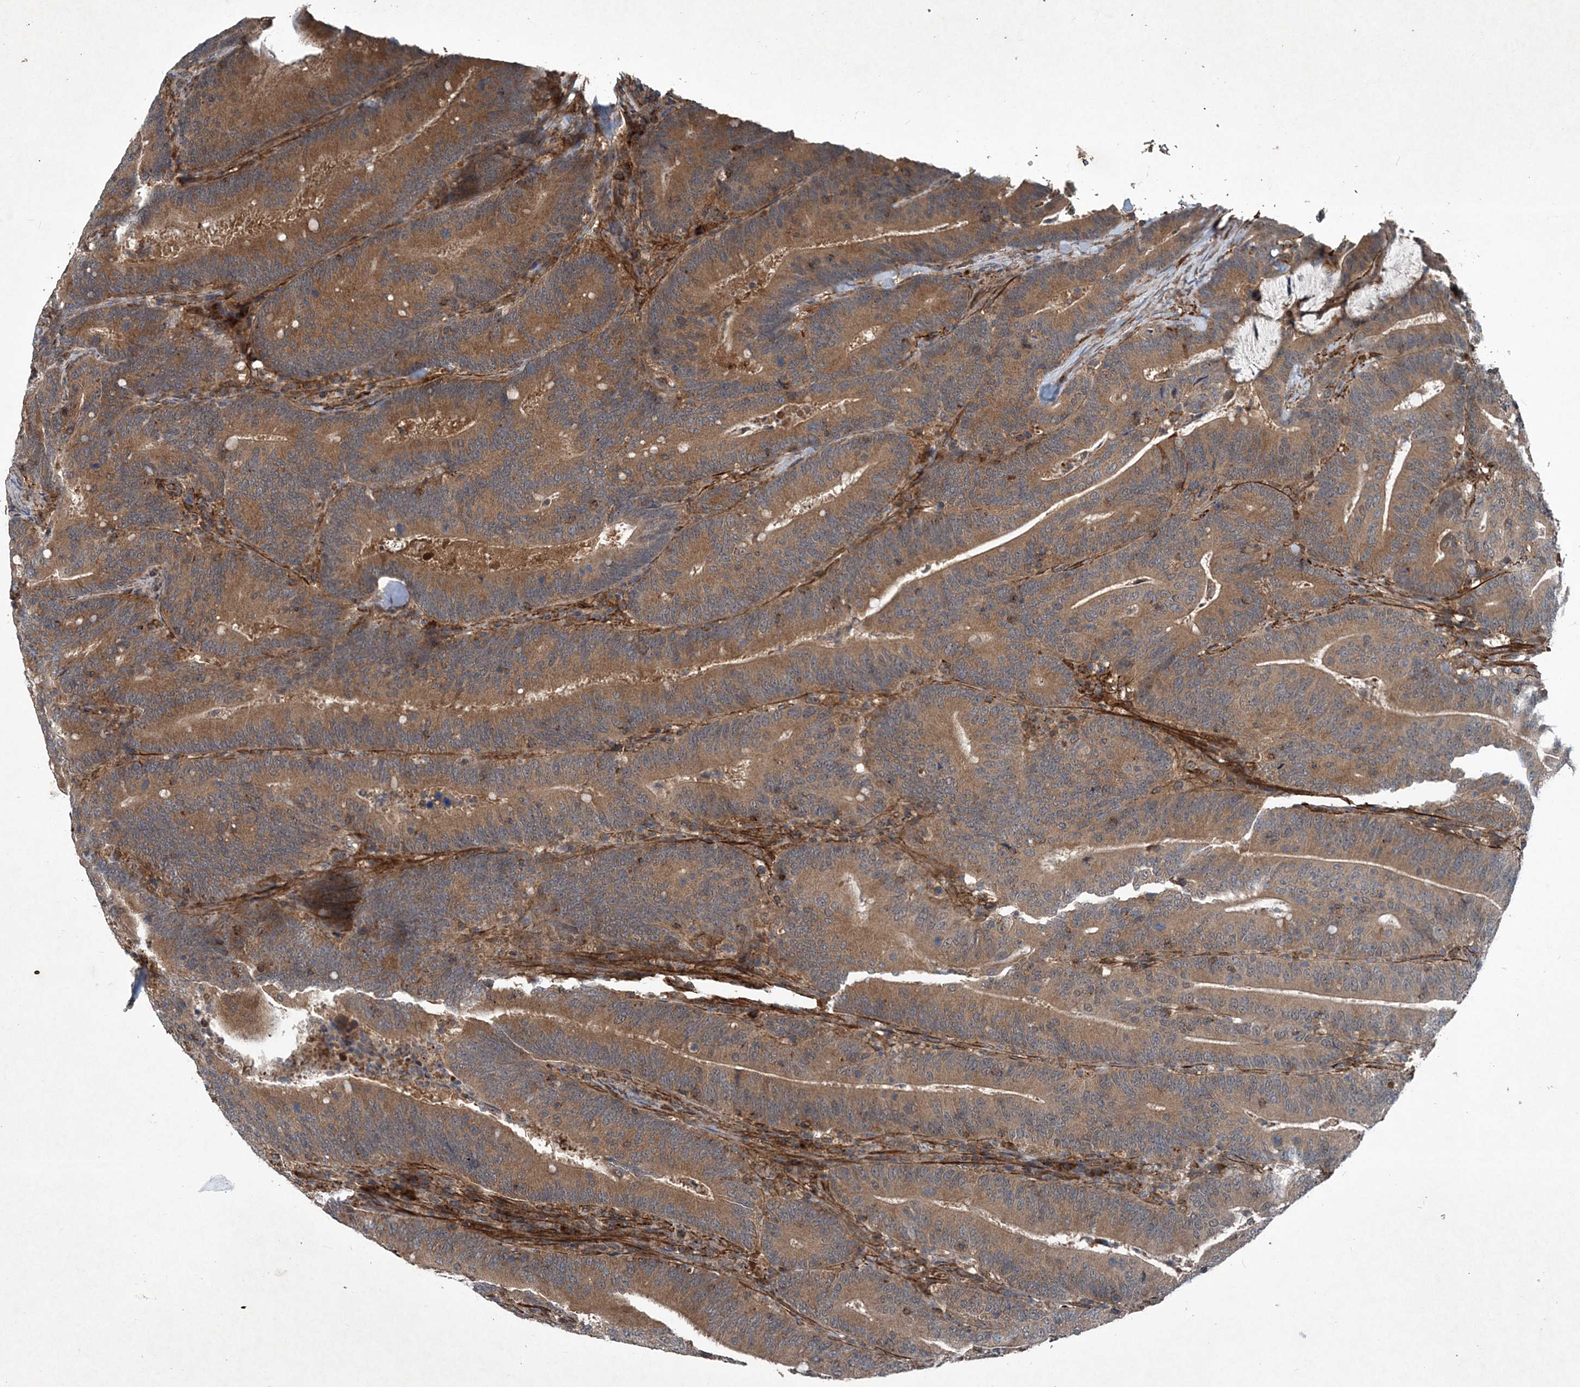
{"staining": {"intensity": "moderate", "quantity": ">75%", "location": "cytoplasmic/membranous"}, "tissue": "colorectal cancer", "cell_type": "Tumor cells", "image_type": "cancer", "snomed": [{"axis": "morphology", "description": "Adenocarcinoma, NOS"}, {"axis": "topography", "description": "Colon"}], "caption": "DAB (3,3'-diaminobenzidine) immunohistochemical staining of adenocarcinoma (colorectal) exhibits moderate cytoplasmic/membranous protein staining in about >75% of tumor cells.", "gene": "NDUFA2", "patient": {"sex": "female", "age": 66}}